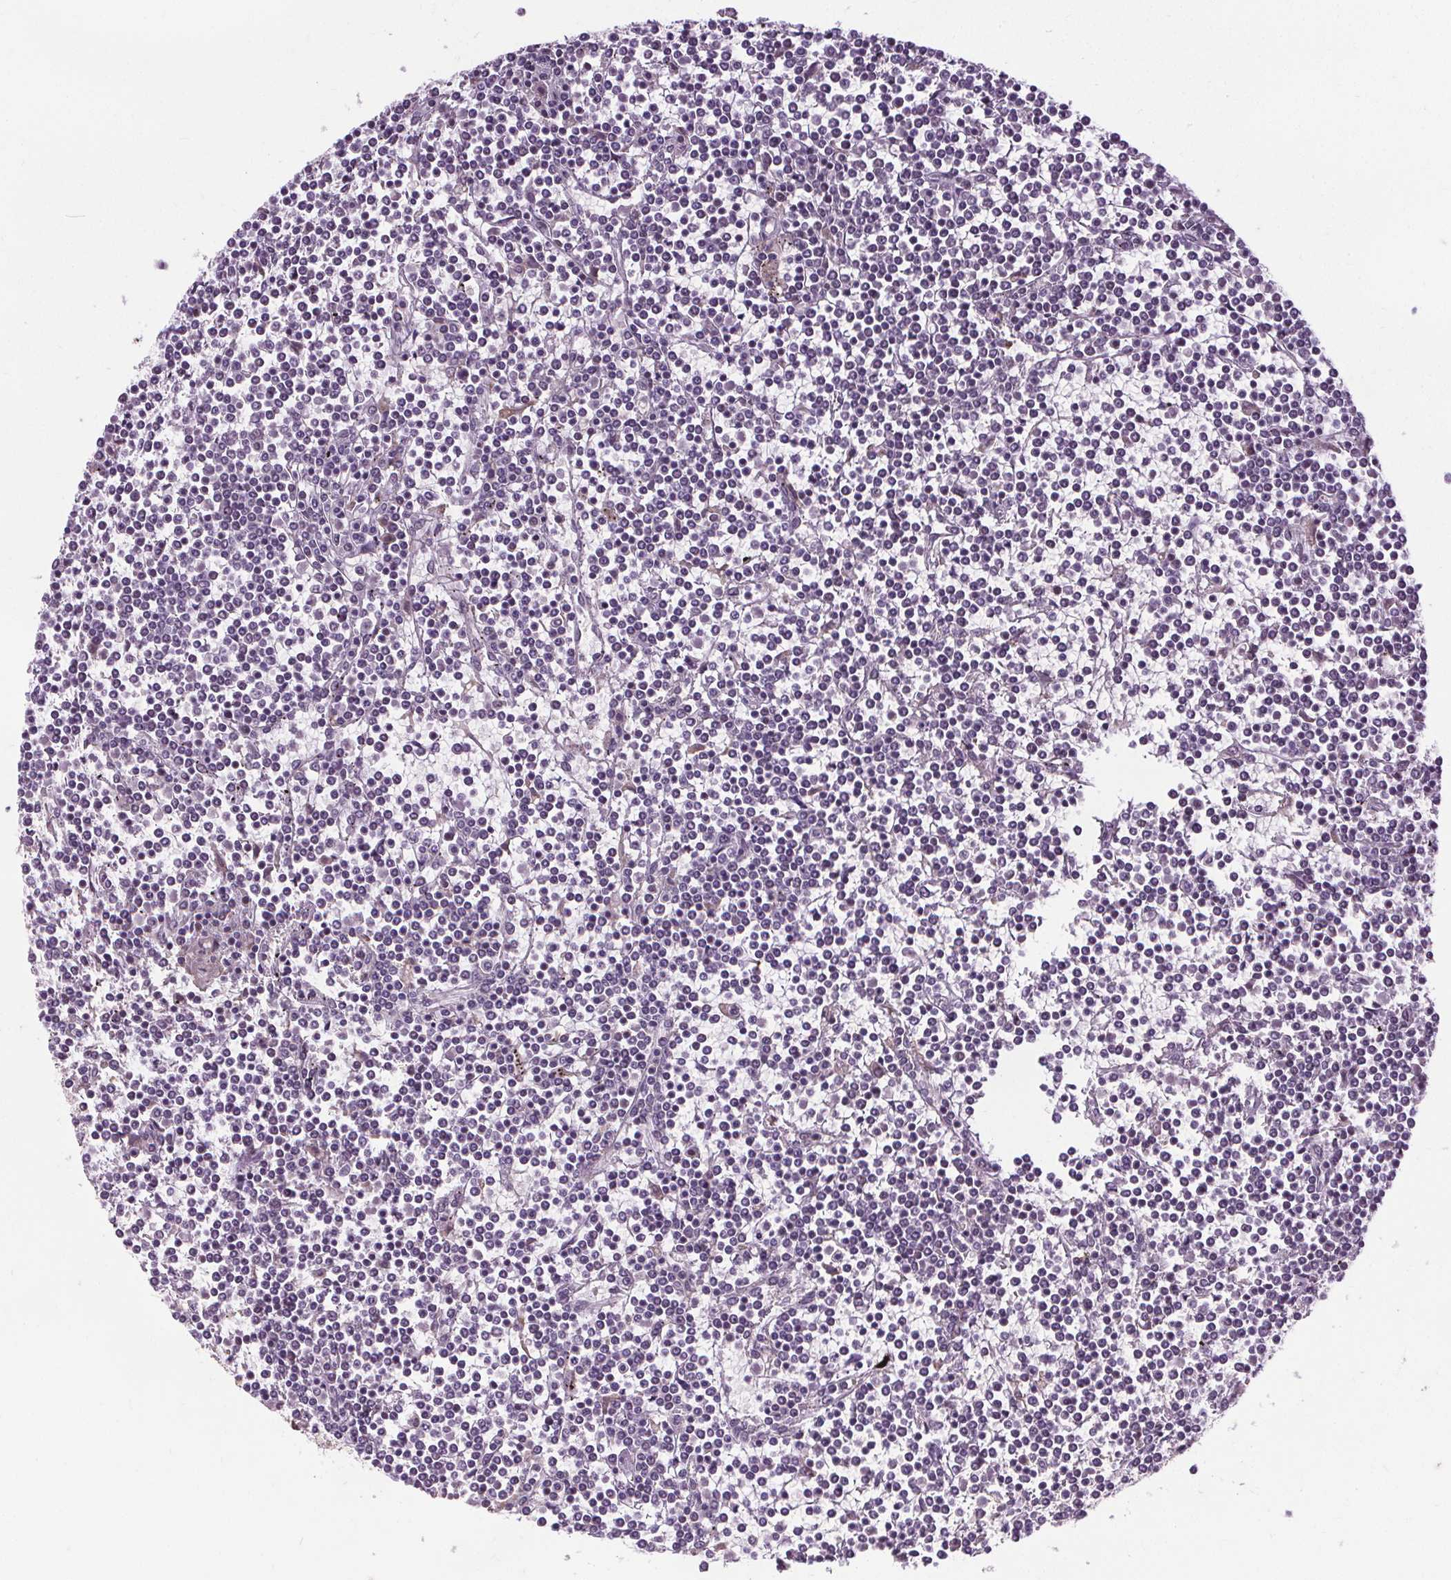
{"staining": {"intensity": "negative", "quantity": "none", "location": "none"}, "tissue": "lymphoma", "cell_type": "Tumor cells", "image_type": "cancer", "snomed": [{"axis": "morphology", "description": "Malignant lymphoma, non-Hodgkin's type, Low grade"}, {"axis": "topography", "description": "Spleen"}], "caption": "A photomicrograph of malignant lymphoma, non-Hodgkin's type (low-grade) stained for a protein reveals no brown staining in tumor cells.", "gene": "MED6", "patient": {"sex": "female", "age": 19}}